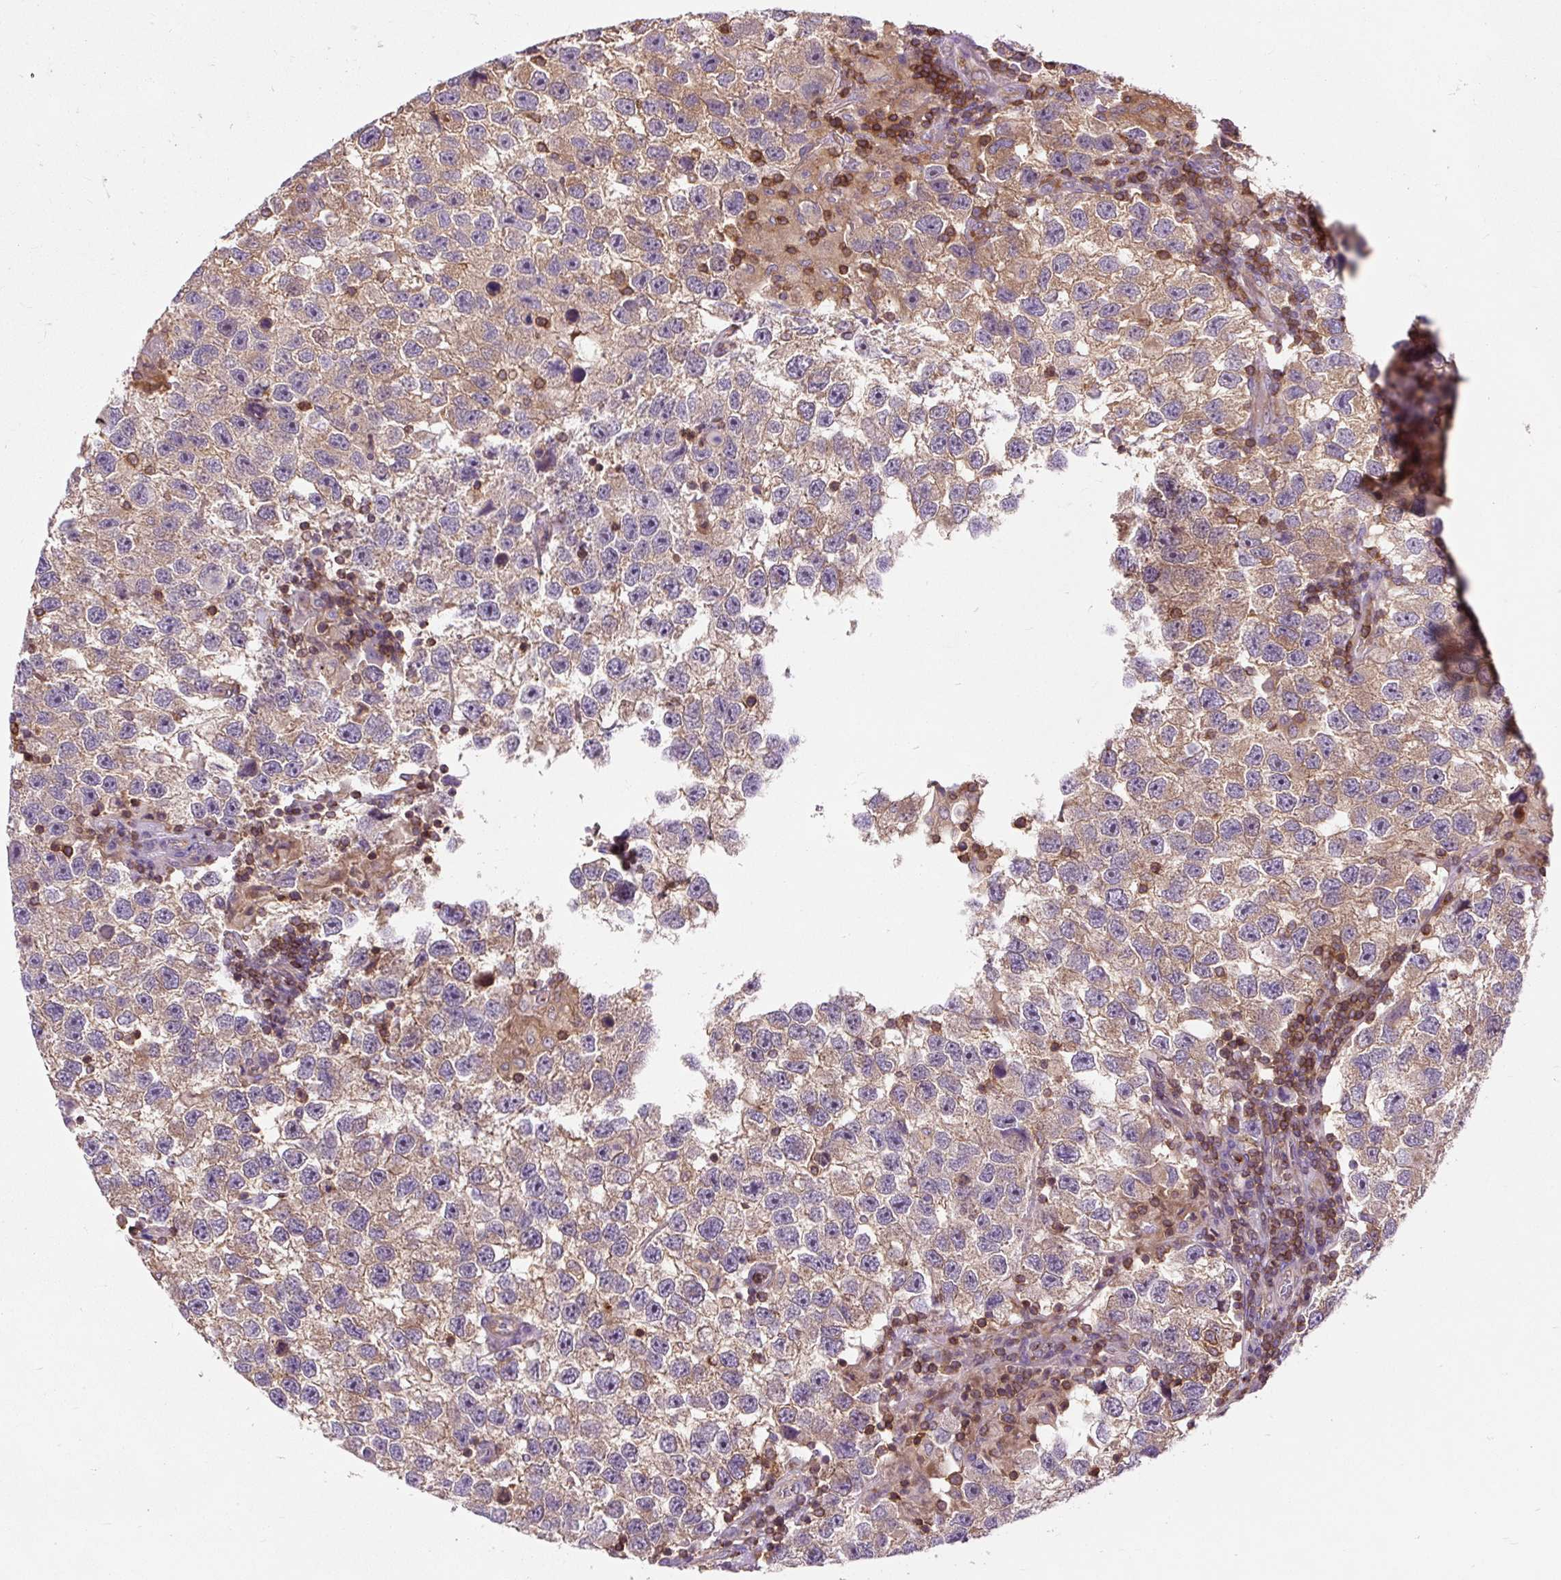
{"staining": {"intensity": "weak", "quantity": ">75%", "location": "cytoplasmic/membranous"}, "tissue": "testis cancer", "cell_type": "Tumor cells", "image_type": "cancer", "snomed": [{"axis": "morphology", "description": "Seminoma, NOS"}, {"axis": "topography", "description": "Testis"}], "caption": "A micrograph showing weak cytoplasmic/membranous positivity in approximately >75% of tumor cells in testis cancer, as visualized by brown immunohistochemical staining.", "gene": "CISD3", "patient": {"sex": "male", "age": 26}}